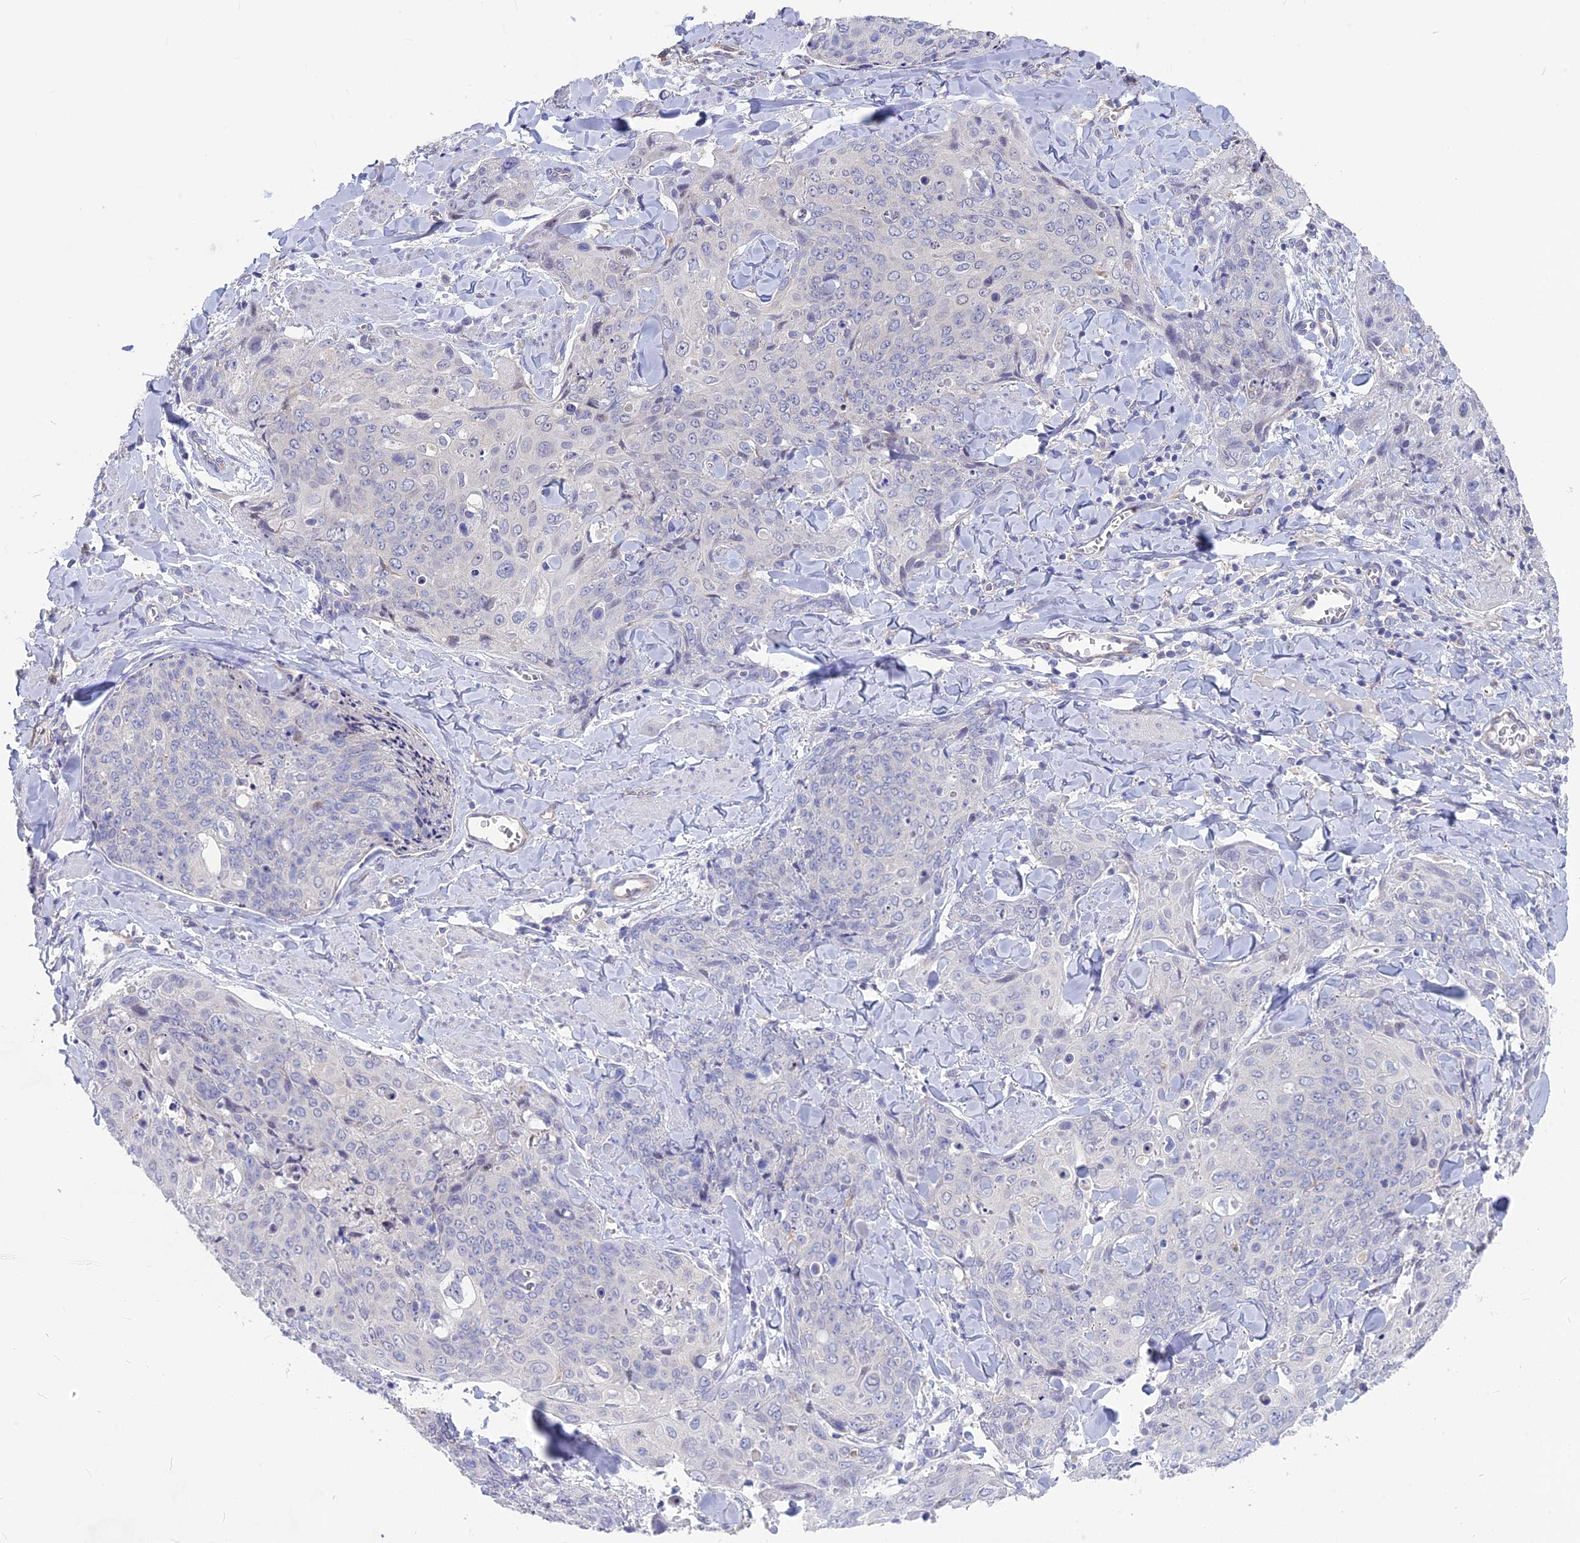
{"staining": {"intensity": "negative", "quantity": "none", "location": "none"}, "tissue": "skin cancer", "cell_type": "Tumor cells", "image_type": "cancer", "snomed": [{"axis": "morphology", "description": "Squamous cell carcinoma, NOS"}, {"axis": "topography", "description": "Skin"}, {"axis": "topography", "description": "Vulva"}], "caption": "Histopathology image shows no protein positivity in tumor cells of squamous cell carcinoma (skin) tissue.", "gene": "SNTN", "patient": {"sex": "female", "age": 85}}